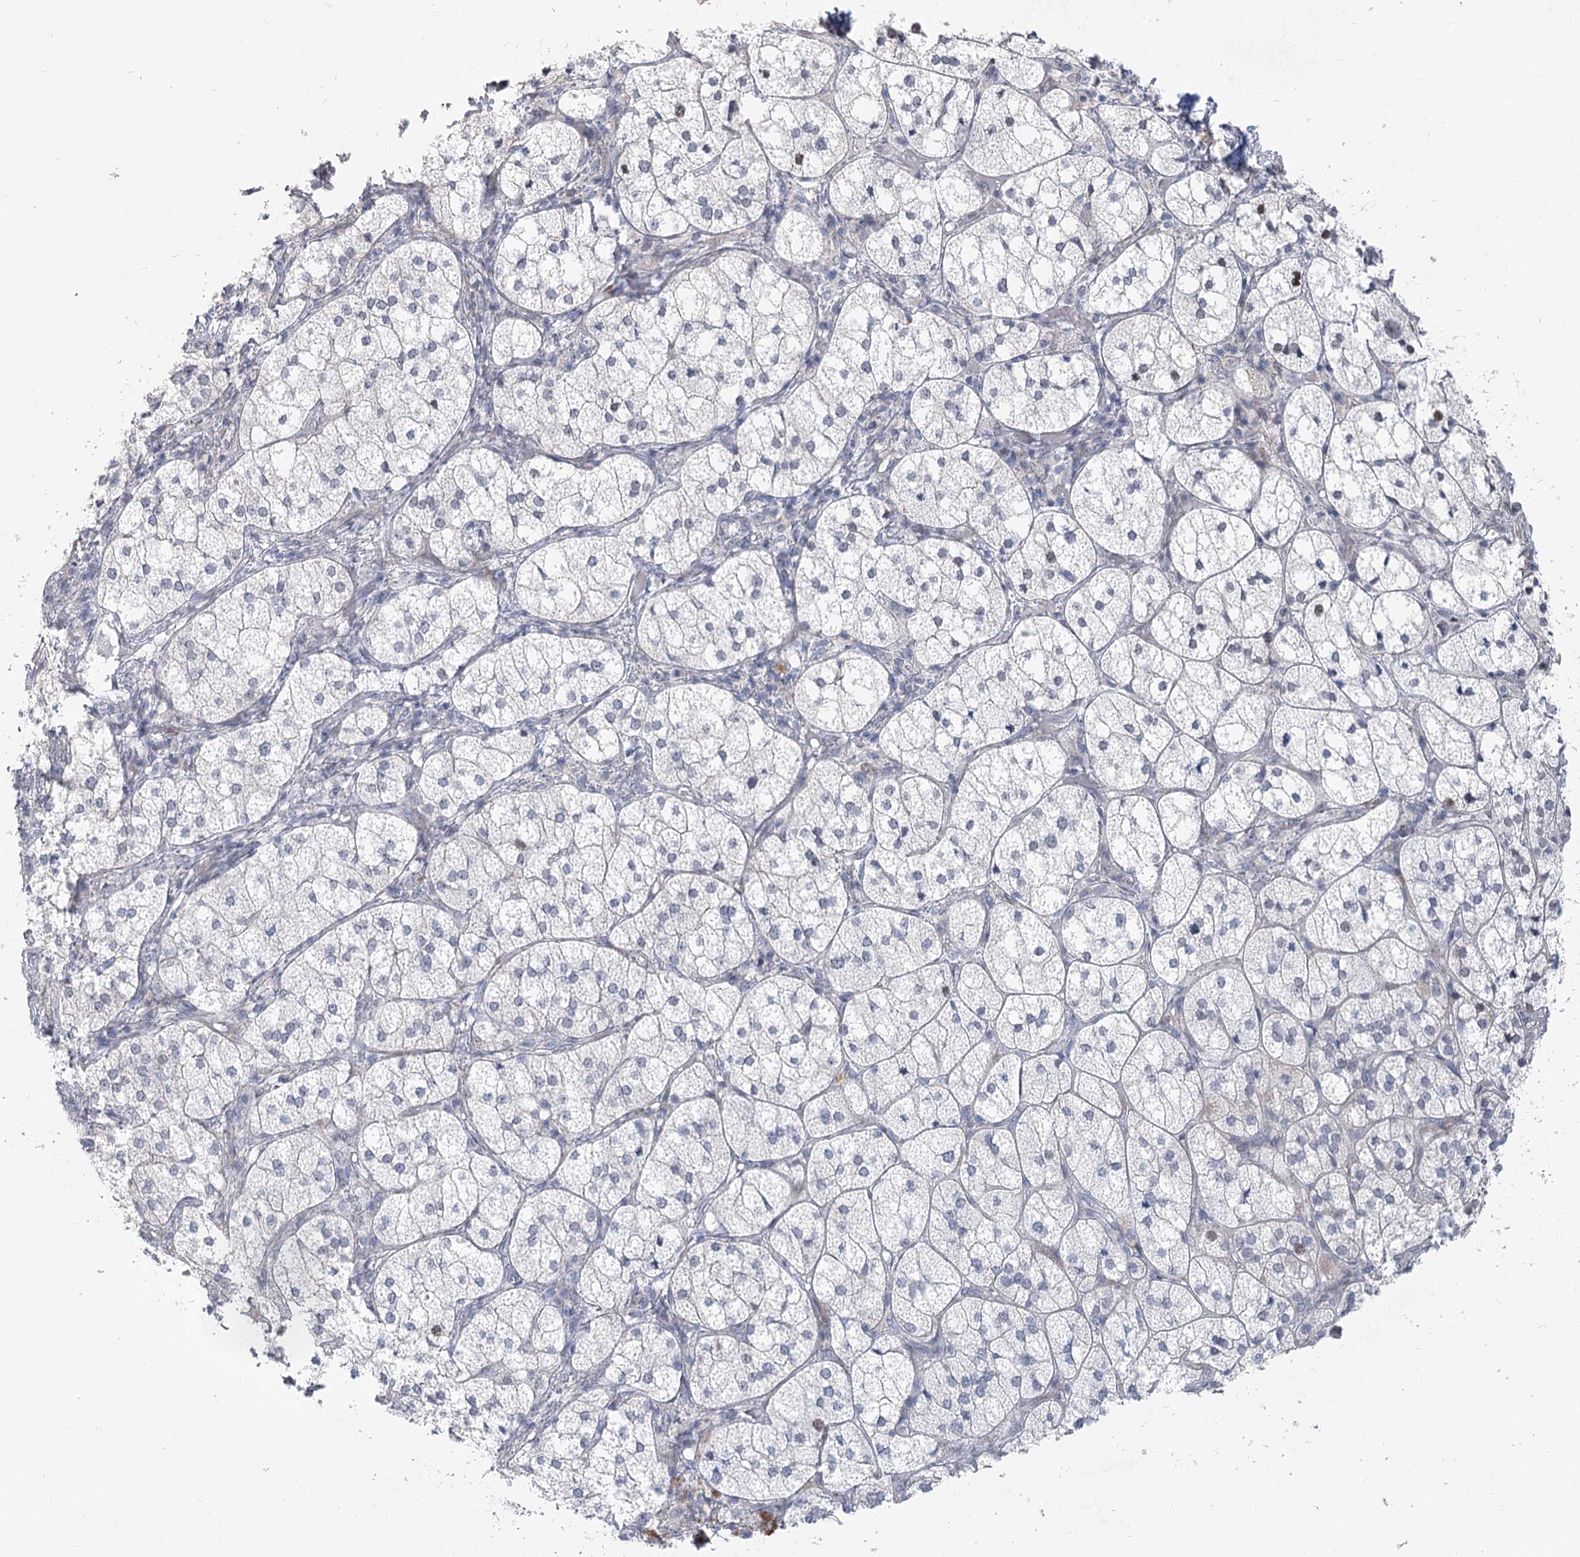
{"staining": {"intensity": "moderate", "quantity": "25%-75%", "location": "nuclear"}, "tissue": "adrenal gland", "cell_type": "Glandular cells", "image_type": "normal", "snomed": [{"axis": "morphology", "description": "Normal tissue, NOS"}, {"axis": "topography", "description": "Adrenal gland"}], "caption": "Adrenal gland stained with a brown dye displays moderate nuclear positive expression in approximately 25%-75% of glandular cells.", "gene": "ABITRAM", "patient": {"sex": "female", "age": 61}}